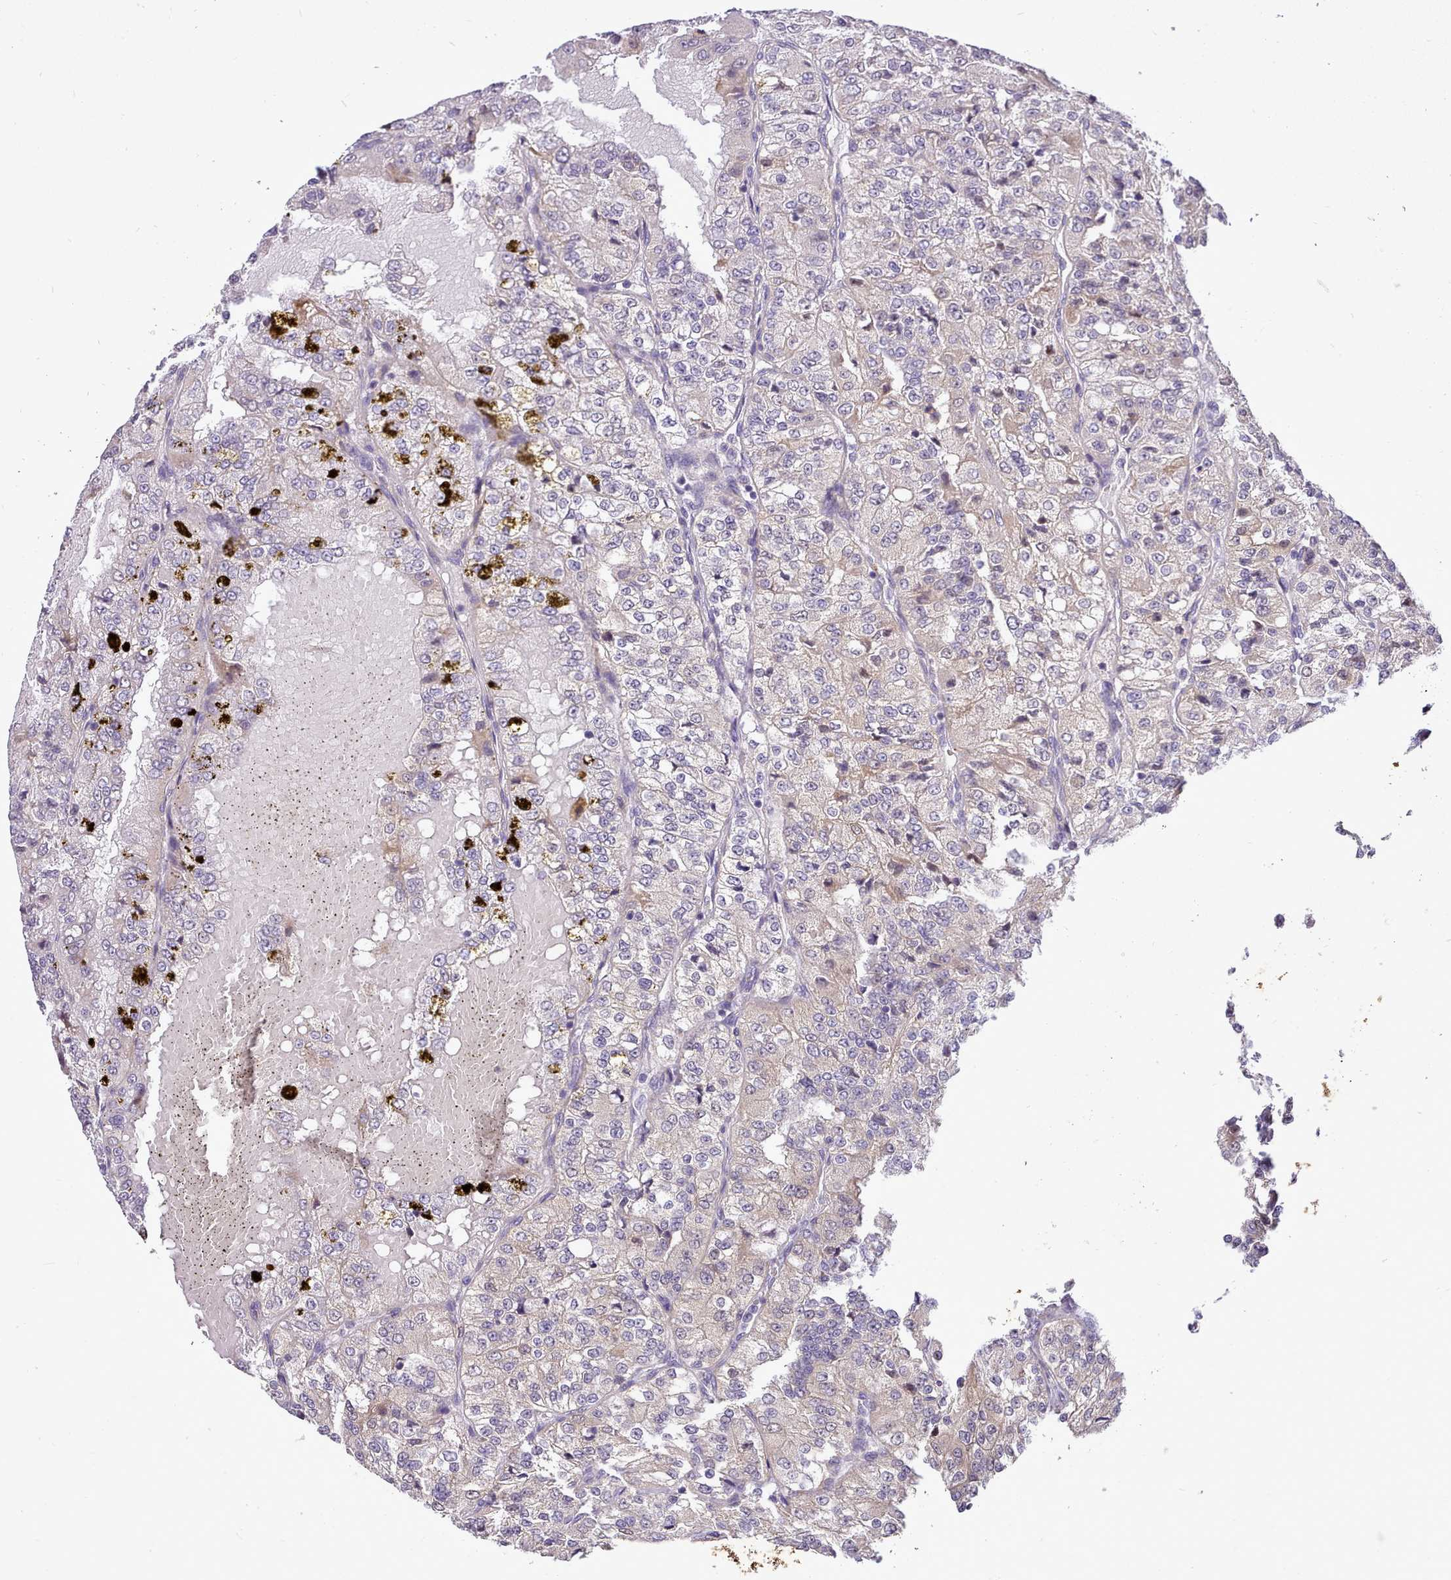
{"staining": {"intensity": "negative", "quantity": "none", "location": "none"}, "tissue": "renal cancer", "cell_type": "Tumor cells", "image_type": "cancer", "snomed": [{"axis": "morphology", "description": "Adenocarcinoma, NOS"}, {"axis": "topography", "description": "Kidney"}], "caption": "Renal cancer (adenocarcinoma) was stained to show a protein in brown. There is no significant expression in tumor cells.", "gene": "FAM83E", "patient": {"sex": "female", "age": 63}}